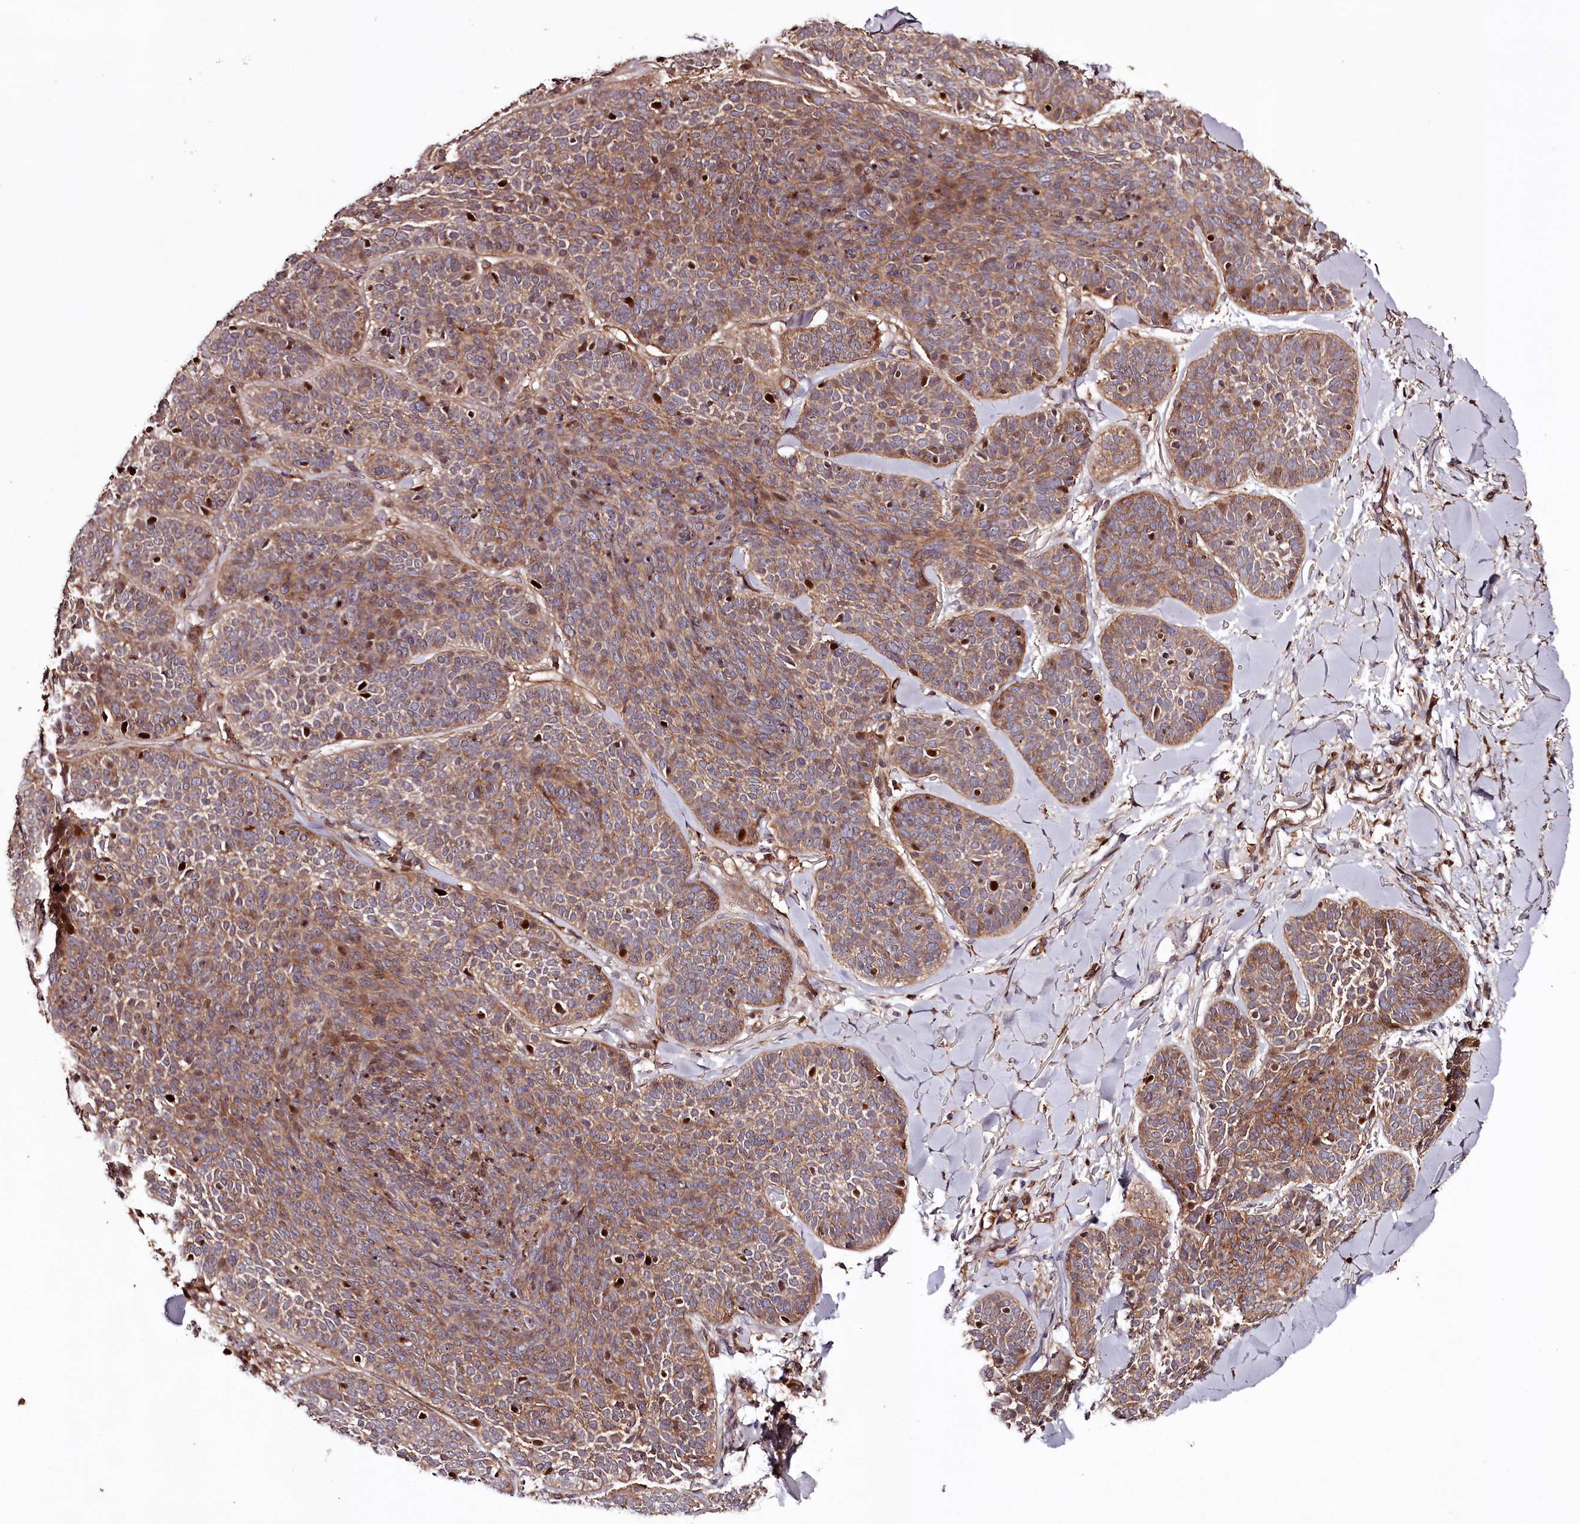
{"staining": {"intensity": "moderate", "quantity": ">75%", "location": "cytoplasmic/membranous"}, "tissue": "skin cancer", "cell_type": "Tumor cells", "image_type": "cancer", "snomed": [{"axis": "morphology", "description": "Basal cell carcinoma"}, {"axis": "topography", "description": "Skin"}], "caption": "A high-resolution micrograph shows IHC staining of skin cancer, which demonstrates moderate cytoplasmic/membranous positivity in approximately >75% of tumor cells.", "gene": "KIF14", "patient": {"sex": "male", "age": 85}}